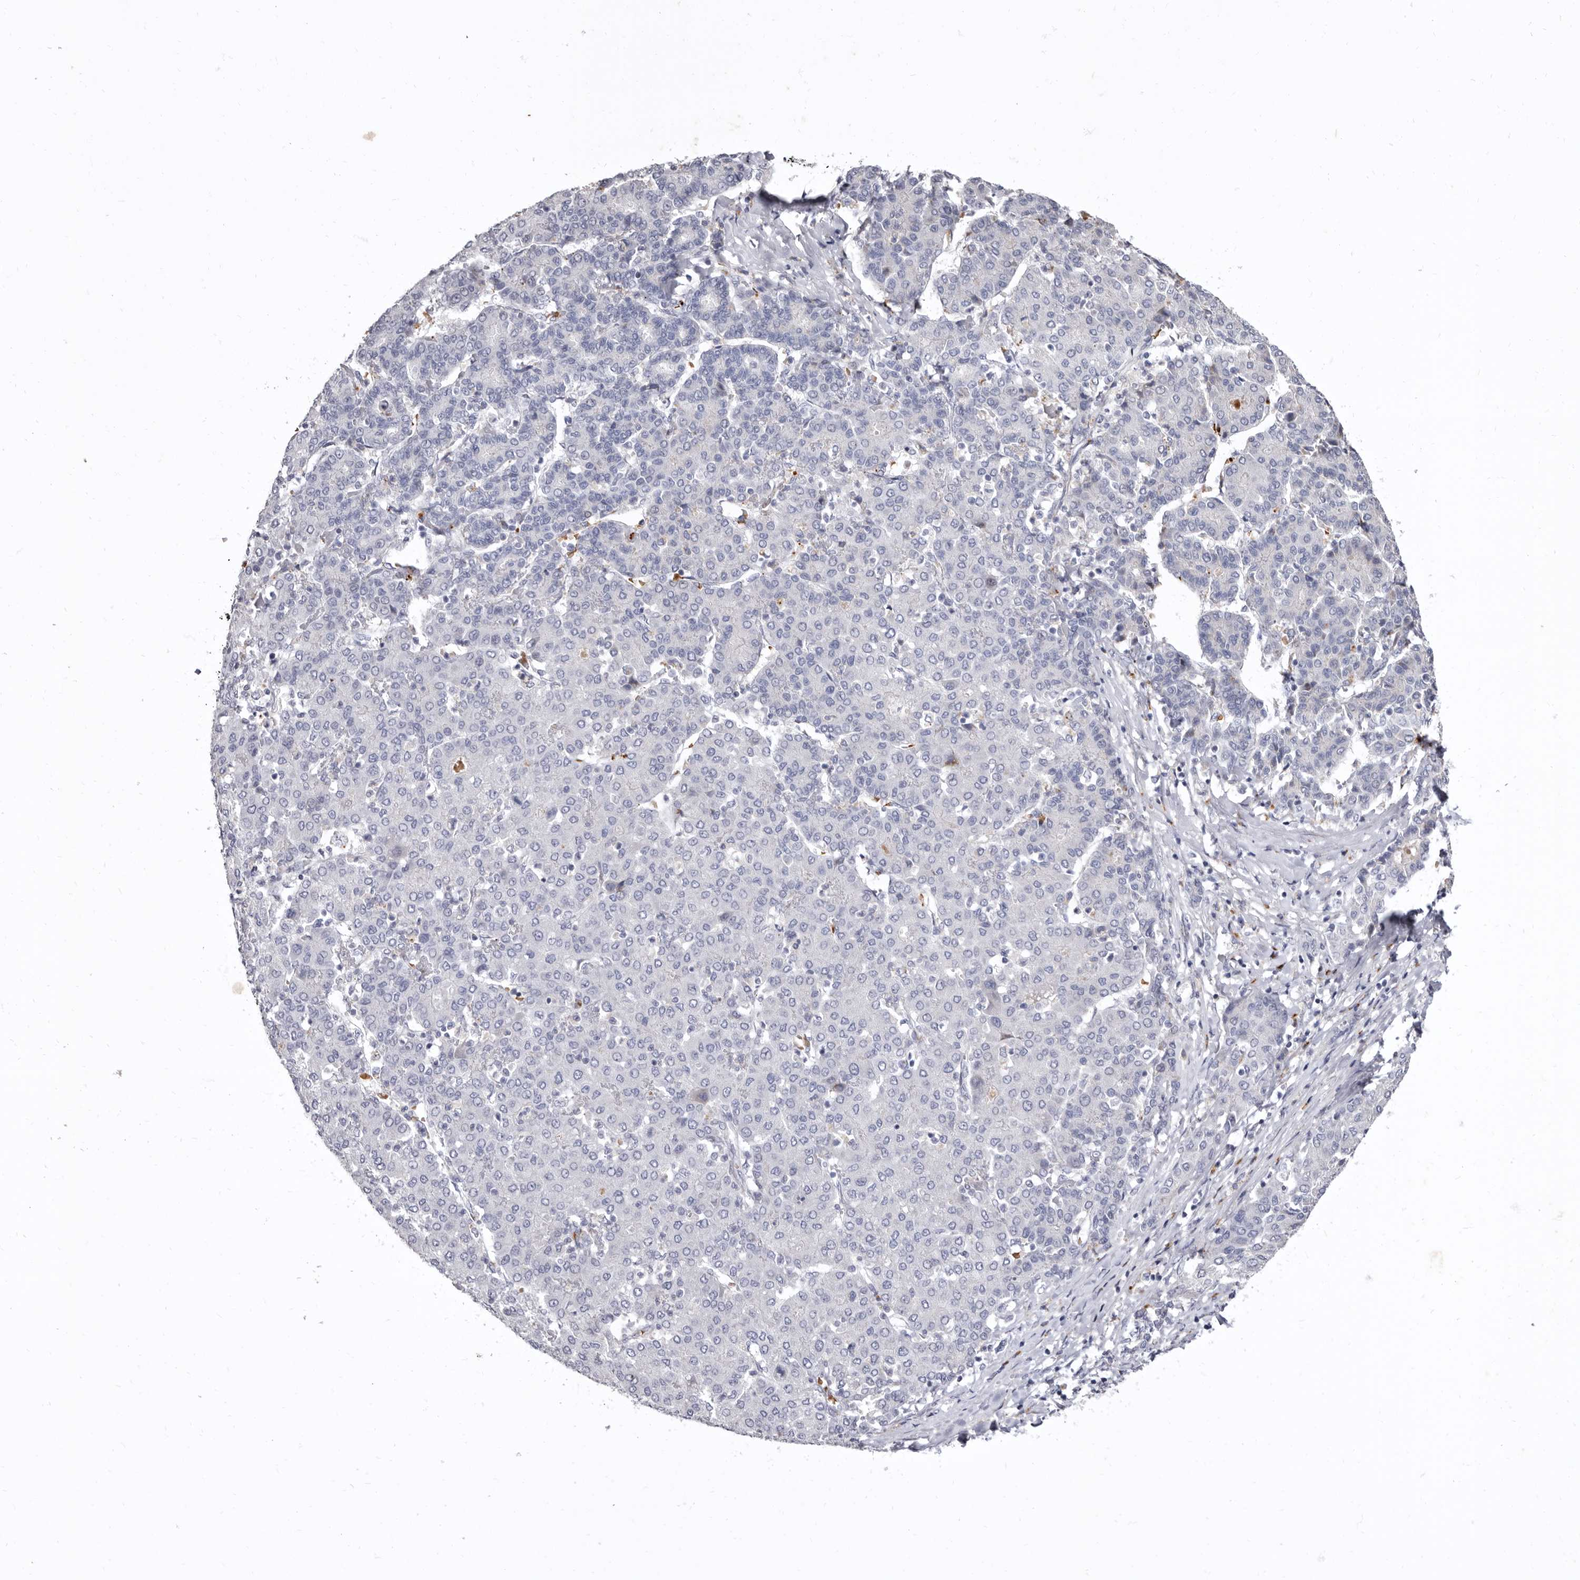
{"staining": {"intensity": "negative", "quantity": "none", "location": "none"}, "tissue": "liver cancer", "cell_type": "Tumor cells", "image_type": "cancer", "snomed": [{"axis": "morphology", "description": "Carcinoma, Hepatocellular, NOS"}, {"axis": "topography", "description": "Liver"}], "caption": "Tumor cells show no significant protein positivity in liver hepatocellular carcinoma.", "gene": "AIDA", "patient": {"sex": "male", "age": 65}}